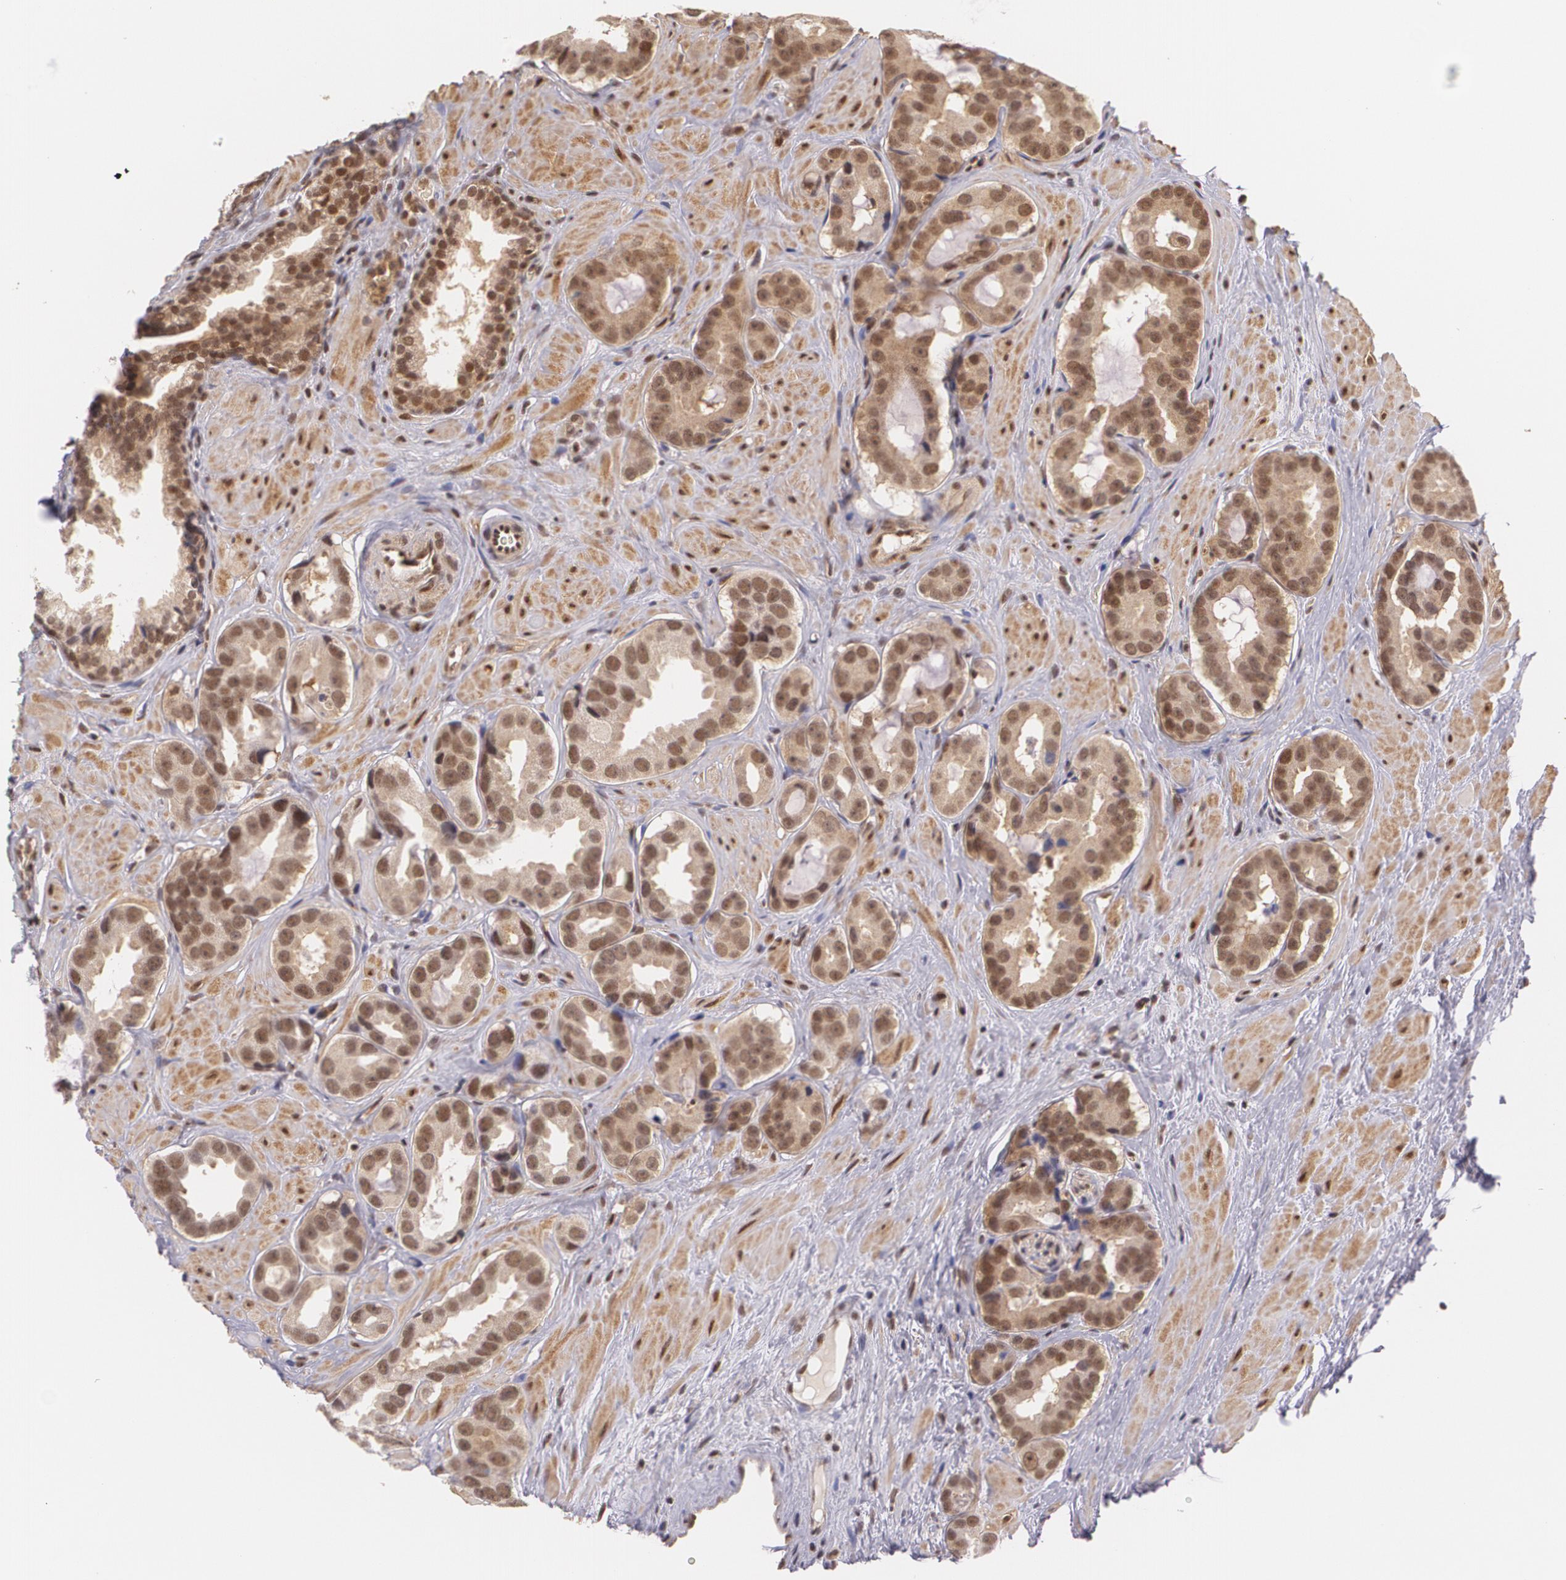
{"staining": {"intensity": "moderate", "quantity": "25%-75%", "location": "cytoplasmic/membranous,nuclear"}, "tissue": "prostate cancer", "cell_type": "Tumor cells", "image_type": "cancer", "snomed": [{"axis": "morphology", "description": "Adenocarcinoma, Low grade"}, {"axis": "topography", "description": "Prostate"}], "caption": "Protein analysis of prostate cancer tissue shows moderate cytoplasmic/membranous and nuclear positivity in about 25%-75% of tumor cells.", "gene": "CUL2", "patient": {"sex": "male", "age": 59}}